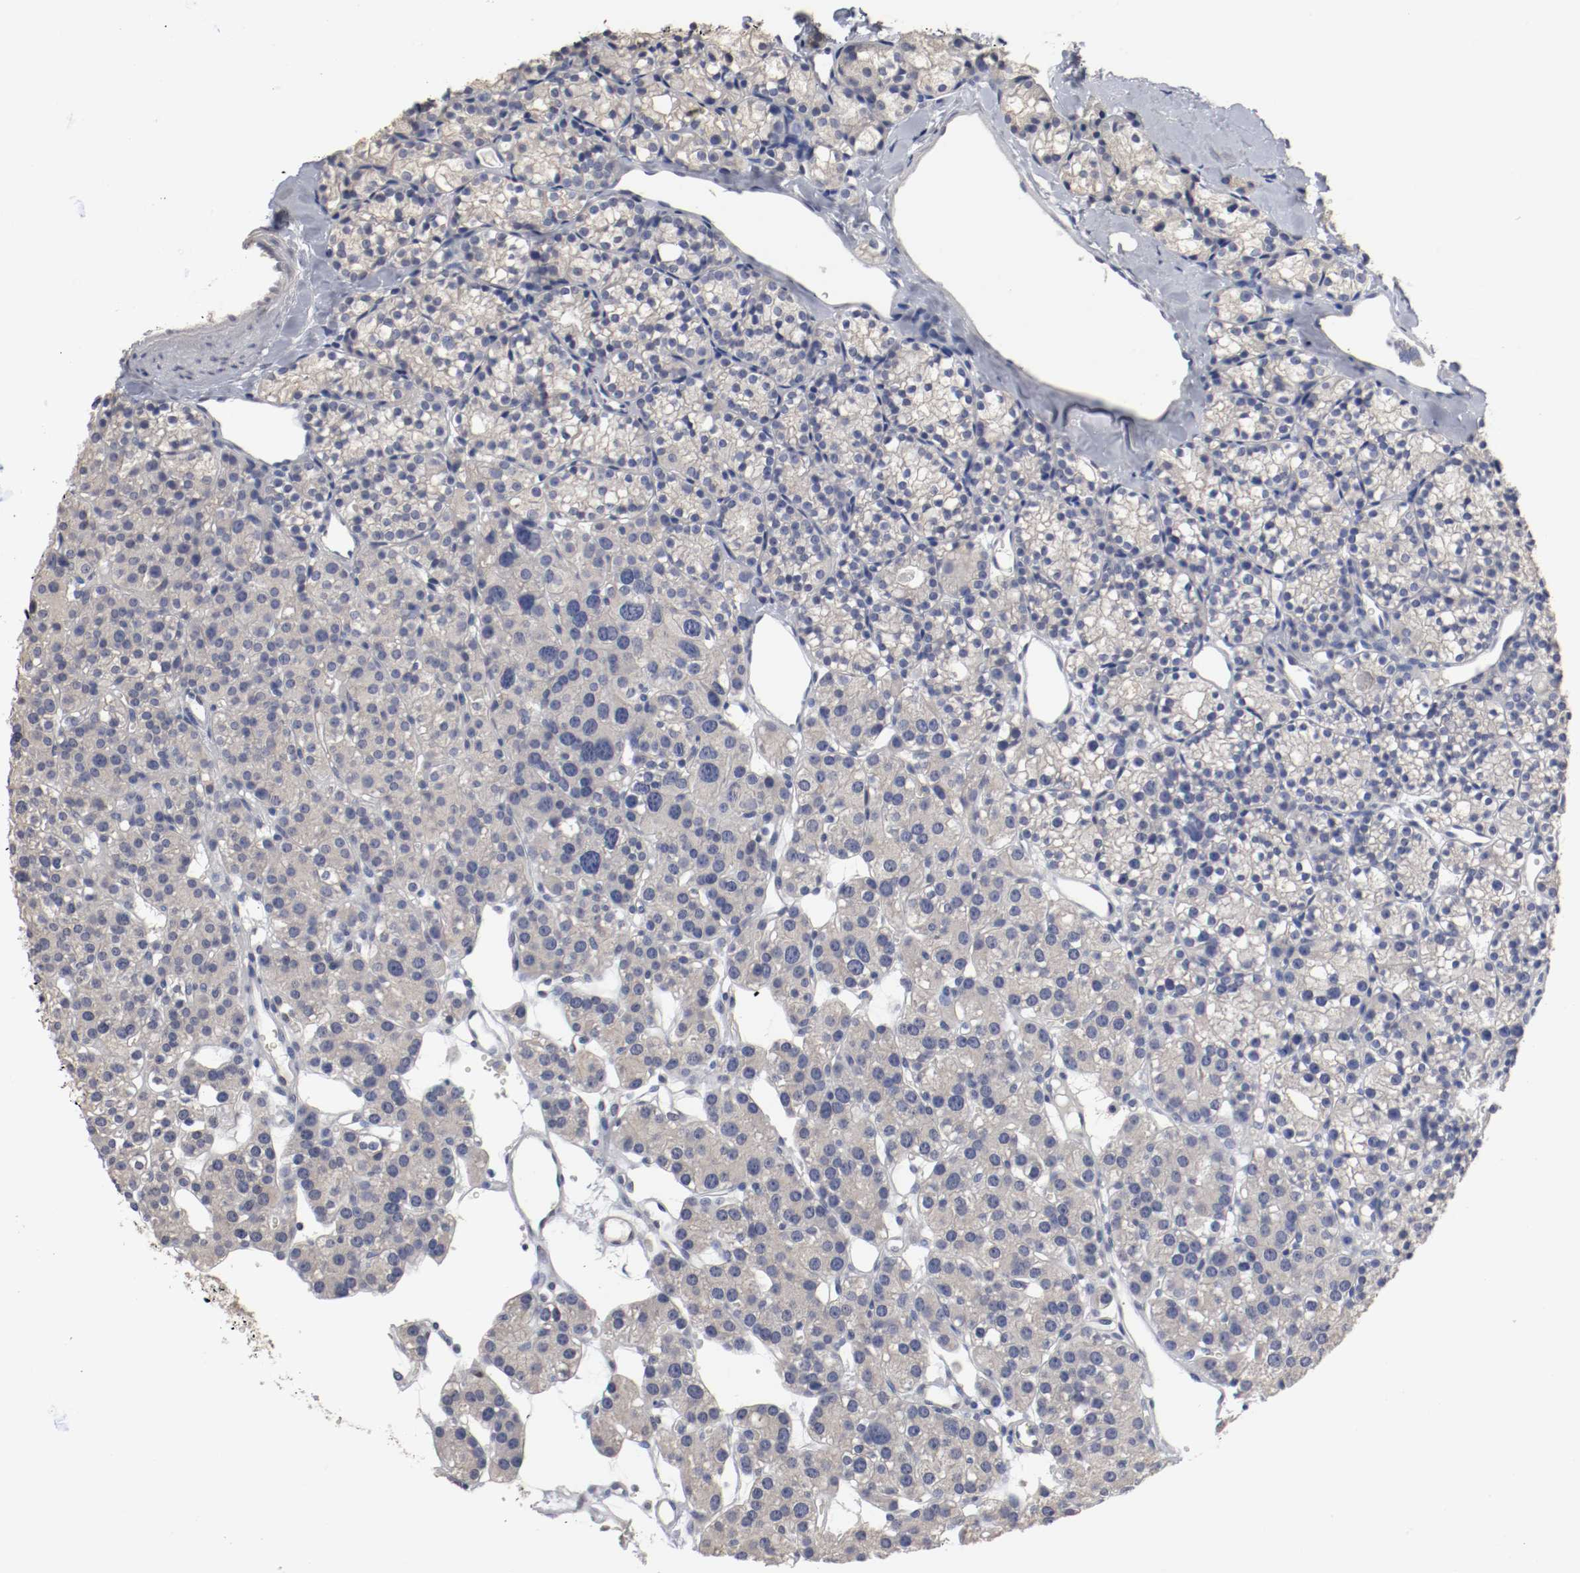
{"staining": {"intensity": "negative", "quantity": "none", "location": "none"}, "tissue": "parathyroid gland", "cell_type": "Glandular cells", "image_type": "normal", "snomed": [{"axis": "morphology", "description": "Normal tissue, NOS"}, {"axis": "topography", "description": "Parathyroid gland"}], "caption": "Immunohistochemical staining of normal parathyroid gland displays no significant staining in glandular cells. (DAB (3,3'-diaminobenzidine) immunohistochemistry (IHC) visualized using brightfield microscopy, high magnification).", "gene": "FOSL2", "patient": {"sex": "female", "age": 64}}